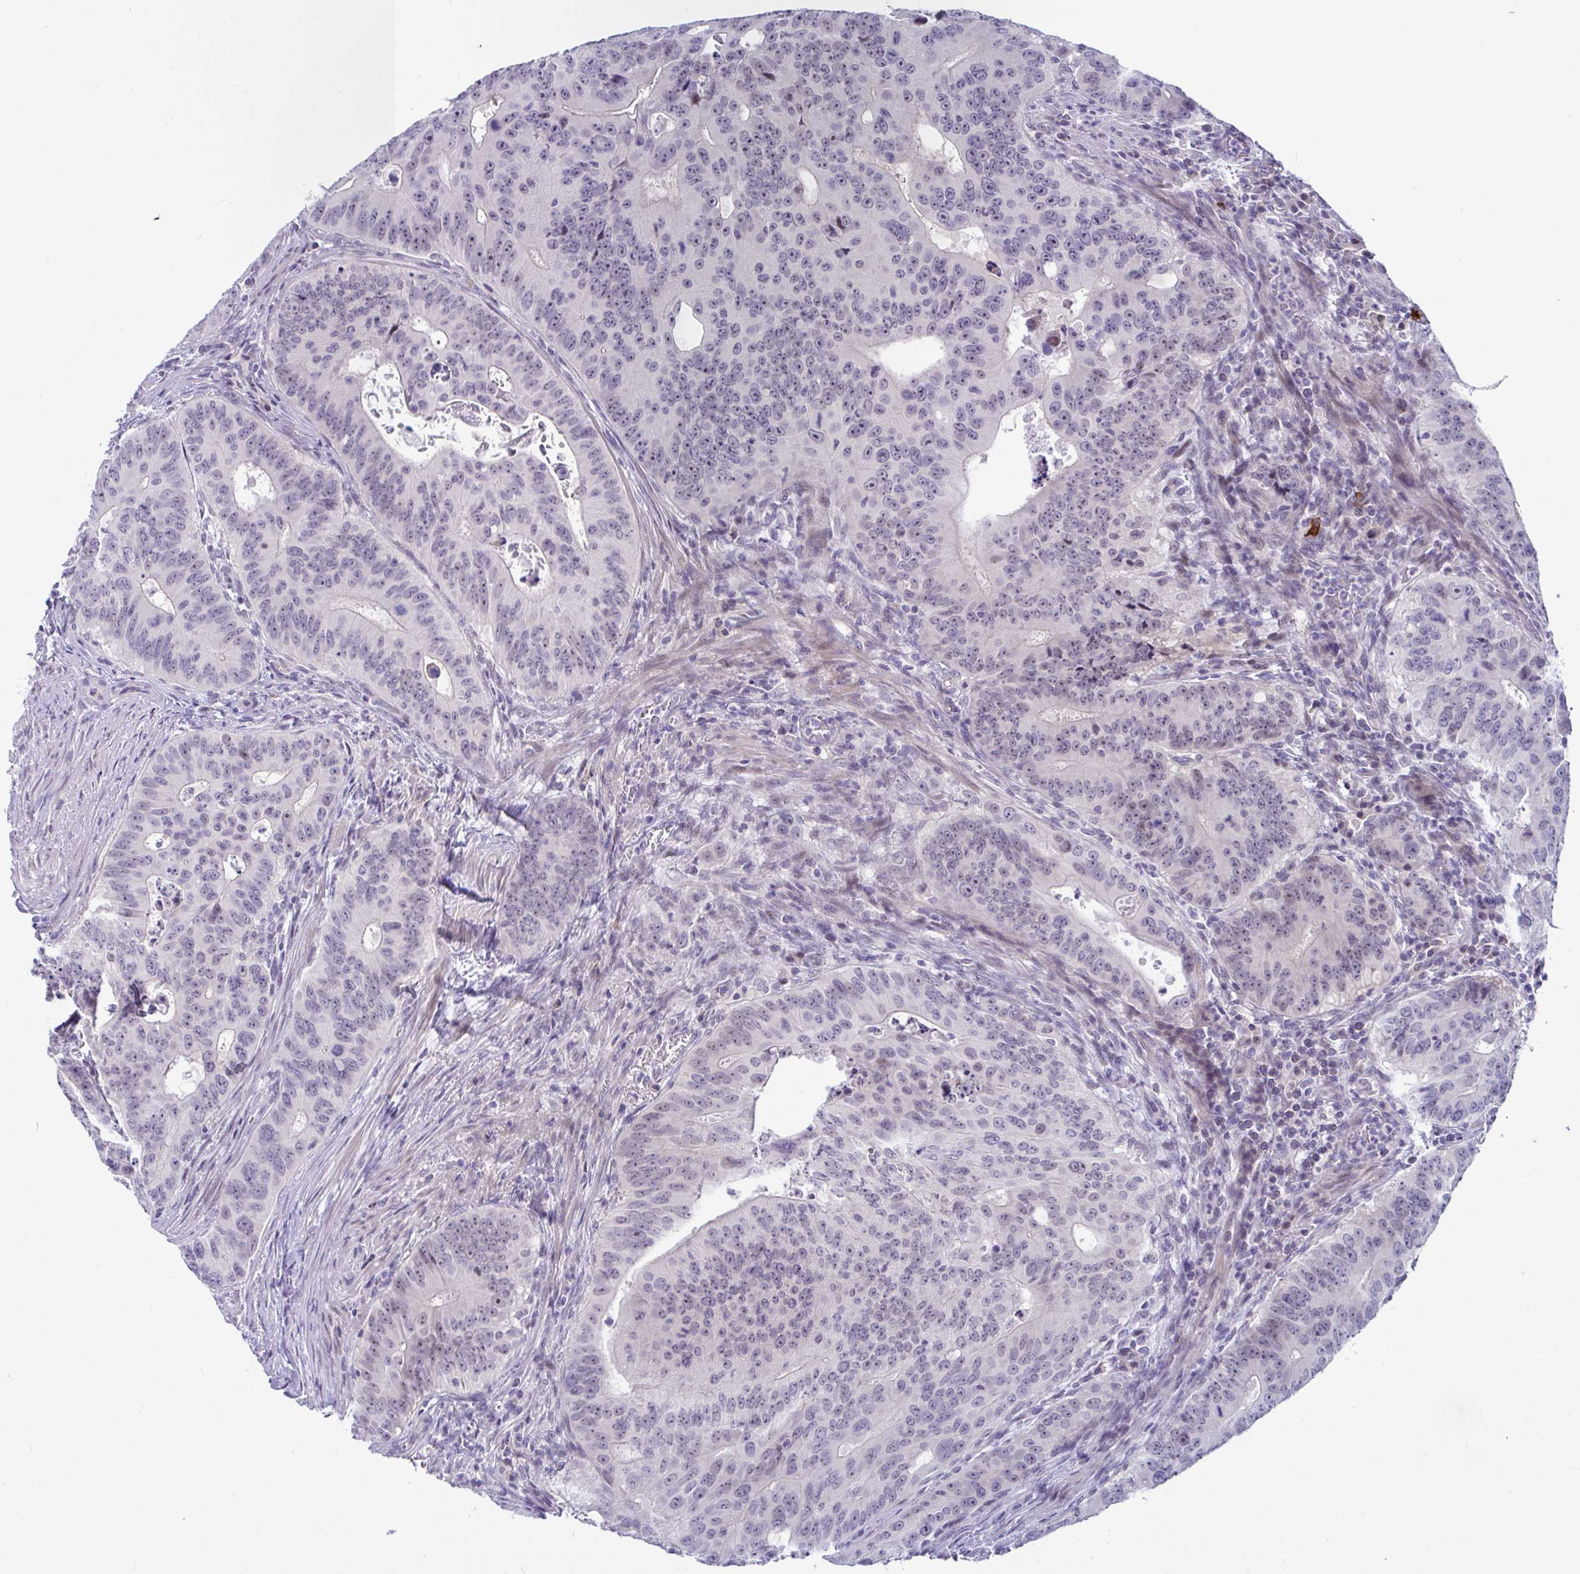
{"staining": {"intensity": "negative", "quantity": "none", "location": "none"}, "tissue": "colorectal cancer", "cell_type": "Tumor cells", "image_type": "cancer", "snomed": [{"axis": "morphology", "description": "Adenocarcinoma, NOS"}, {"axis": "topography", "description": "Colon"}], "caption": "This is an immunohistochemistry (IHC) image of human adenocarcinoma (colorectal). There is no positivity in tumor cells.", "gene": "USP35", "patient": {"sex": "male", "age": 62}}